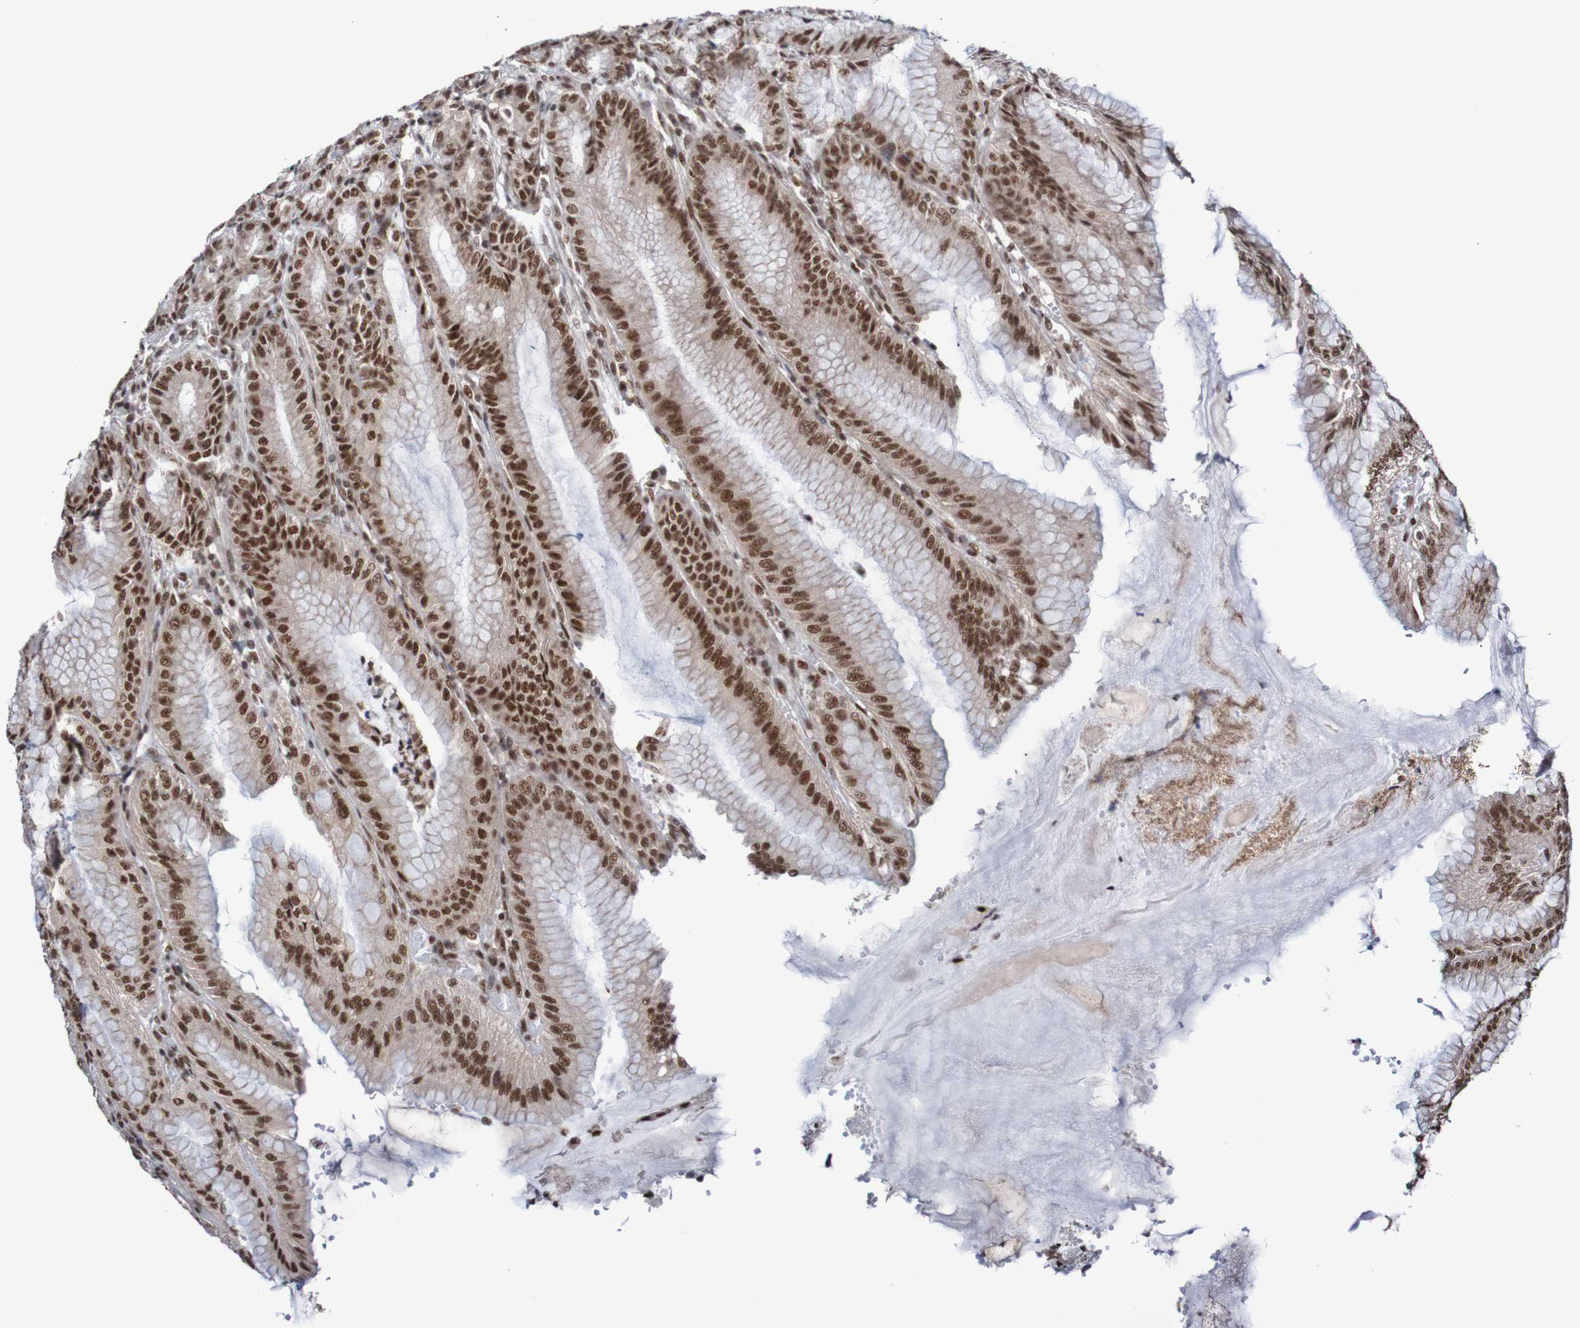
{"staining": {"intensity": "strong", "quantity": ">75%", "location": "nuclear"}, "tissue": "stomach", "cell_type": "Glandular cells", "image_type": "normal", "snomed": [{"axis": "morphology", "description": "Normal tissue, NOS"}, {"axis": "topography", "description": "Stomach, lower"}], "caption": "Strong nuclear protein positivity is present in approximately >75% of glandular cells in stomach. (DAB IHC with brightfield microscopy, high magnification).", "gene": "CDC5L", "patient": {"sex": "male", "age": 71}}